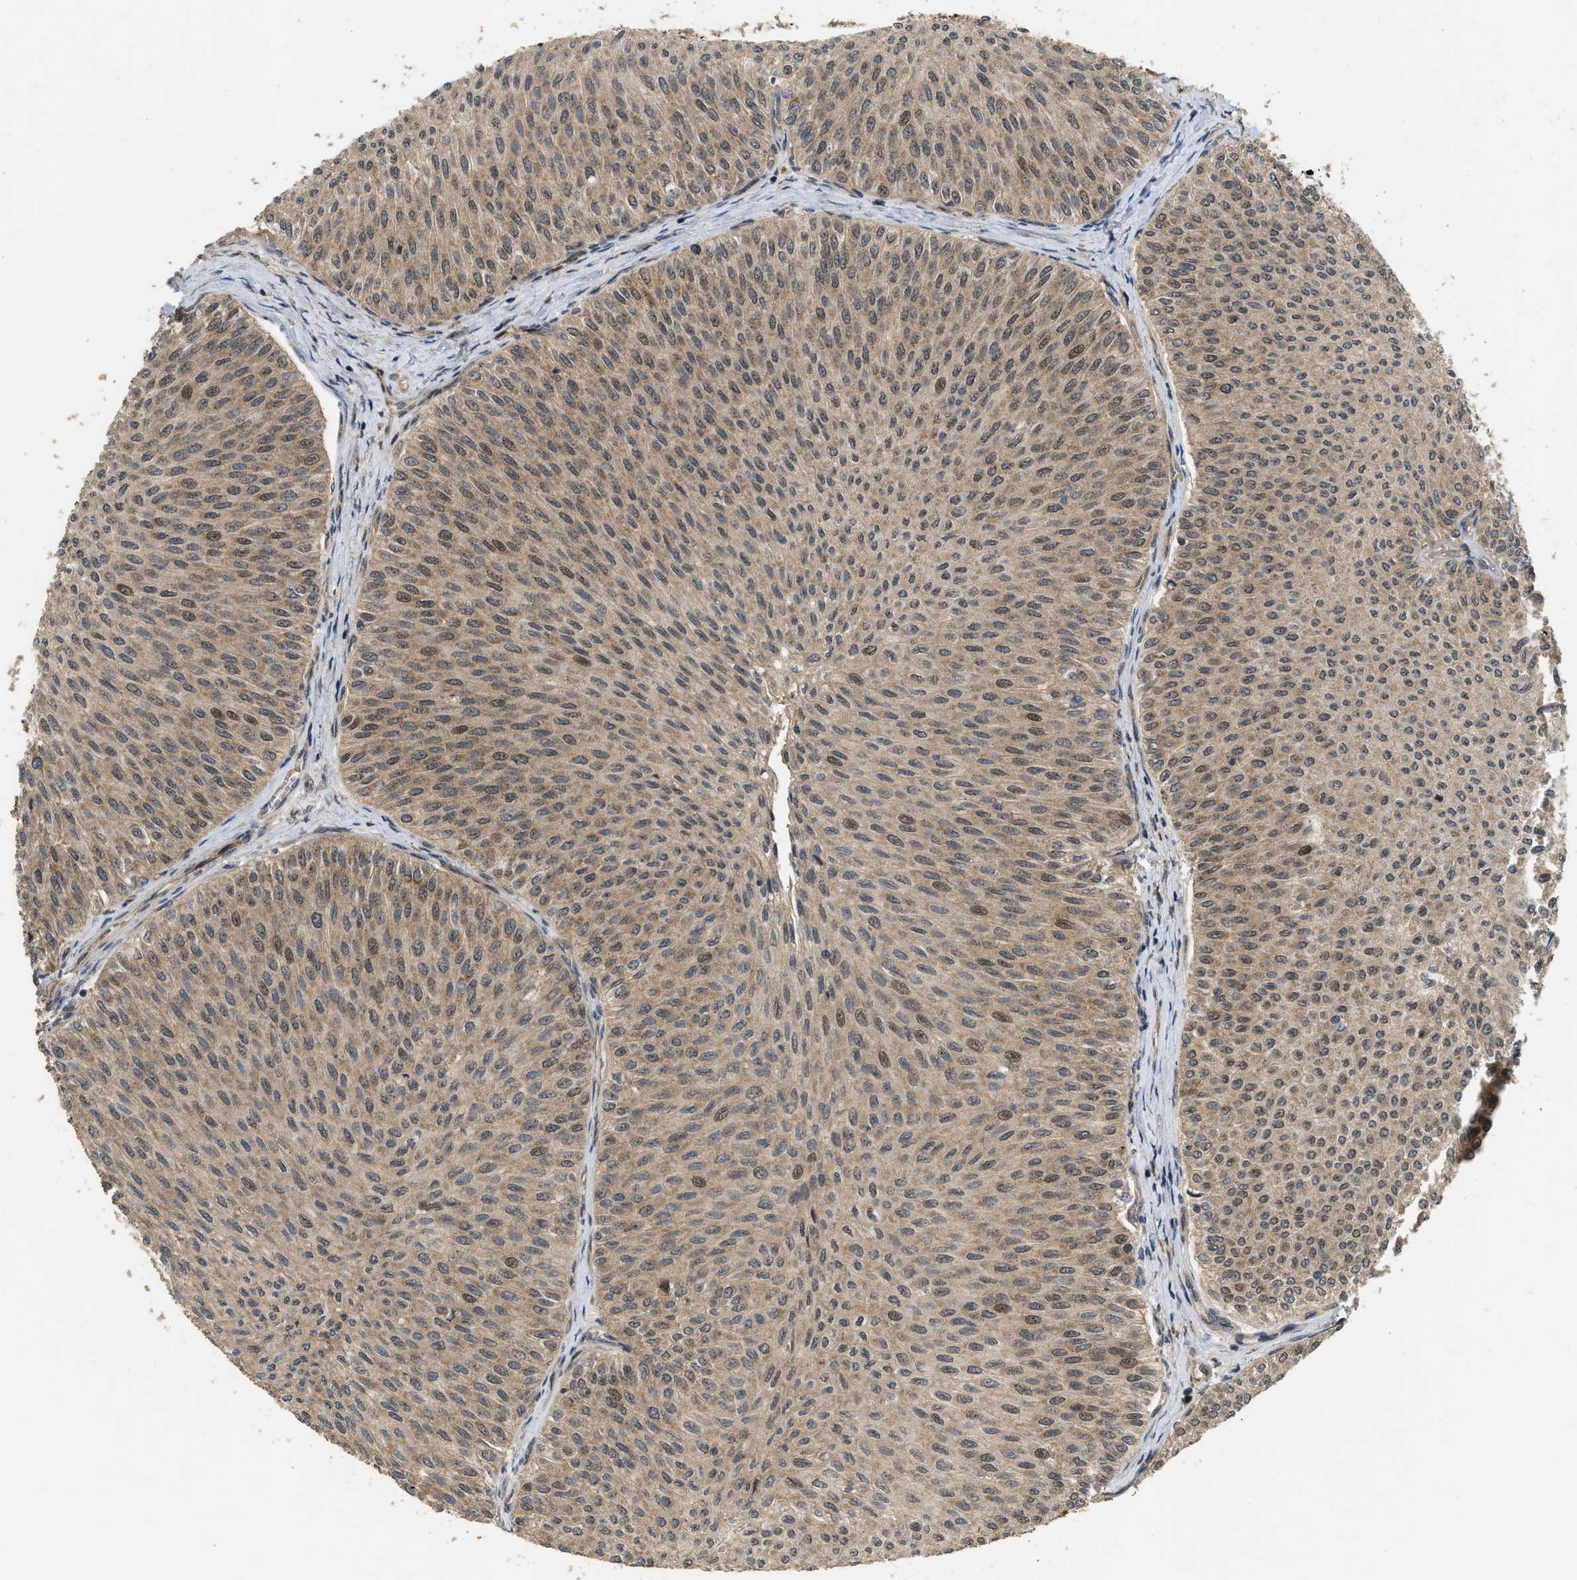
{"staining": {"intensity": "weak", "quantity": ">75%", "location": "cytoplasmic/membranous"}, "tissue": "urothelial cancer", "cell_type": "Tumor cells", "image_type": "cancer", "snomed": [{"axis": "morphology", "description": "Urothelial carcinoma, Low grade"}, {"axis": "topography", "description": "Urinary bladder"}], "caption": "Immunohistochemical staining of urothelial cancer shows low levels of weak cytoplasmic/membranous protein expression in about >75% of tumor cells. (DAB IHC, brown staining for protein, blue staining for nuclei).", "gene": "GET1", "patient": {"sex": "male", "age": 78}}